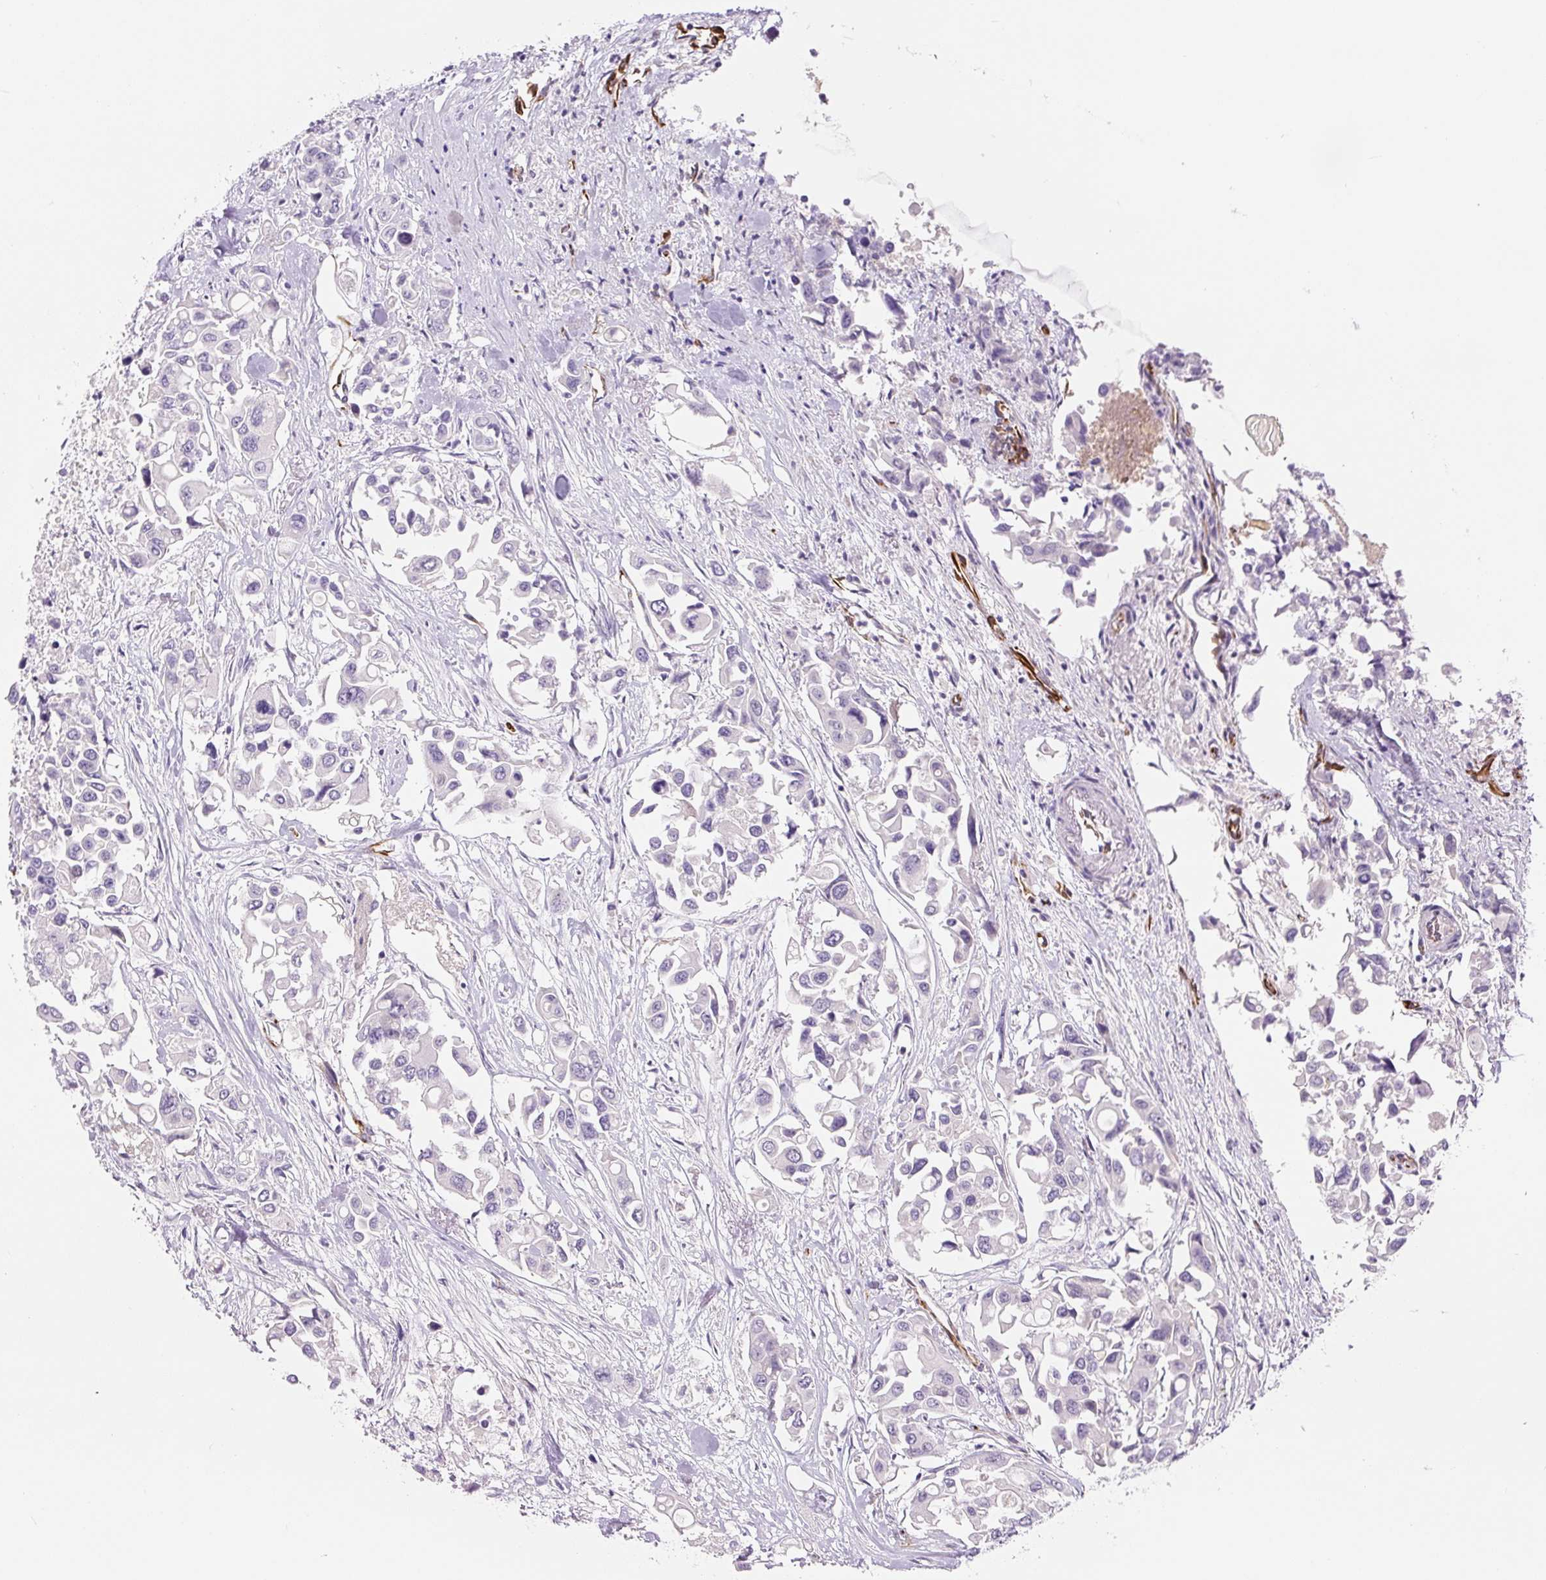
{"staining": {"intensity": "negative", "quantity": "none", "location": "none"}, "tissue": "colorectal cancer", "cell_type": "Tumor cells", "image_type": "cancer", "snomed": [{"axis": "morphology", "description": "Adenocarcinoma, NOS"}, {"axis": "topography", "description": "Colon"}], "caption": "The immunohistochemistry (IHC) micrograph has no significant staining in tumor cells of colorectal cancer (adenocarcinoma) tissue.", "gene": "NES", "patient": {"sex": "male", "age": 77}}